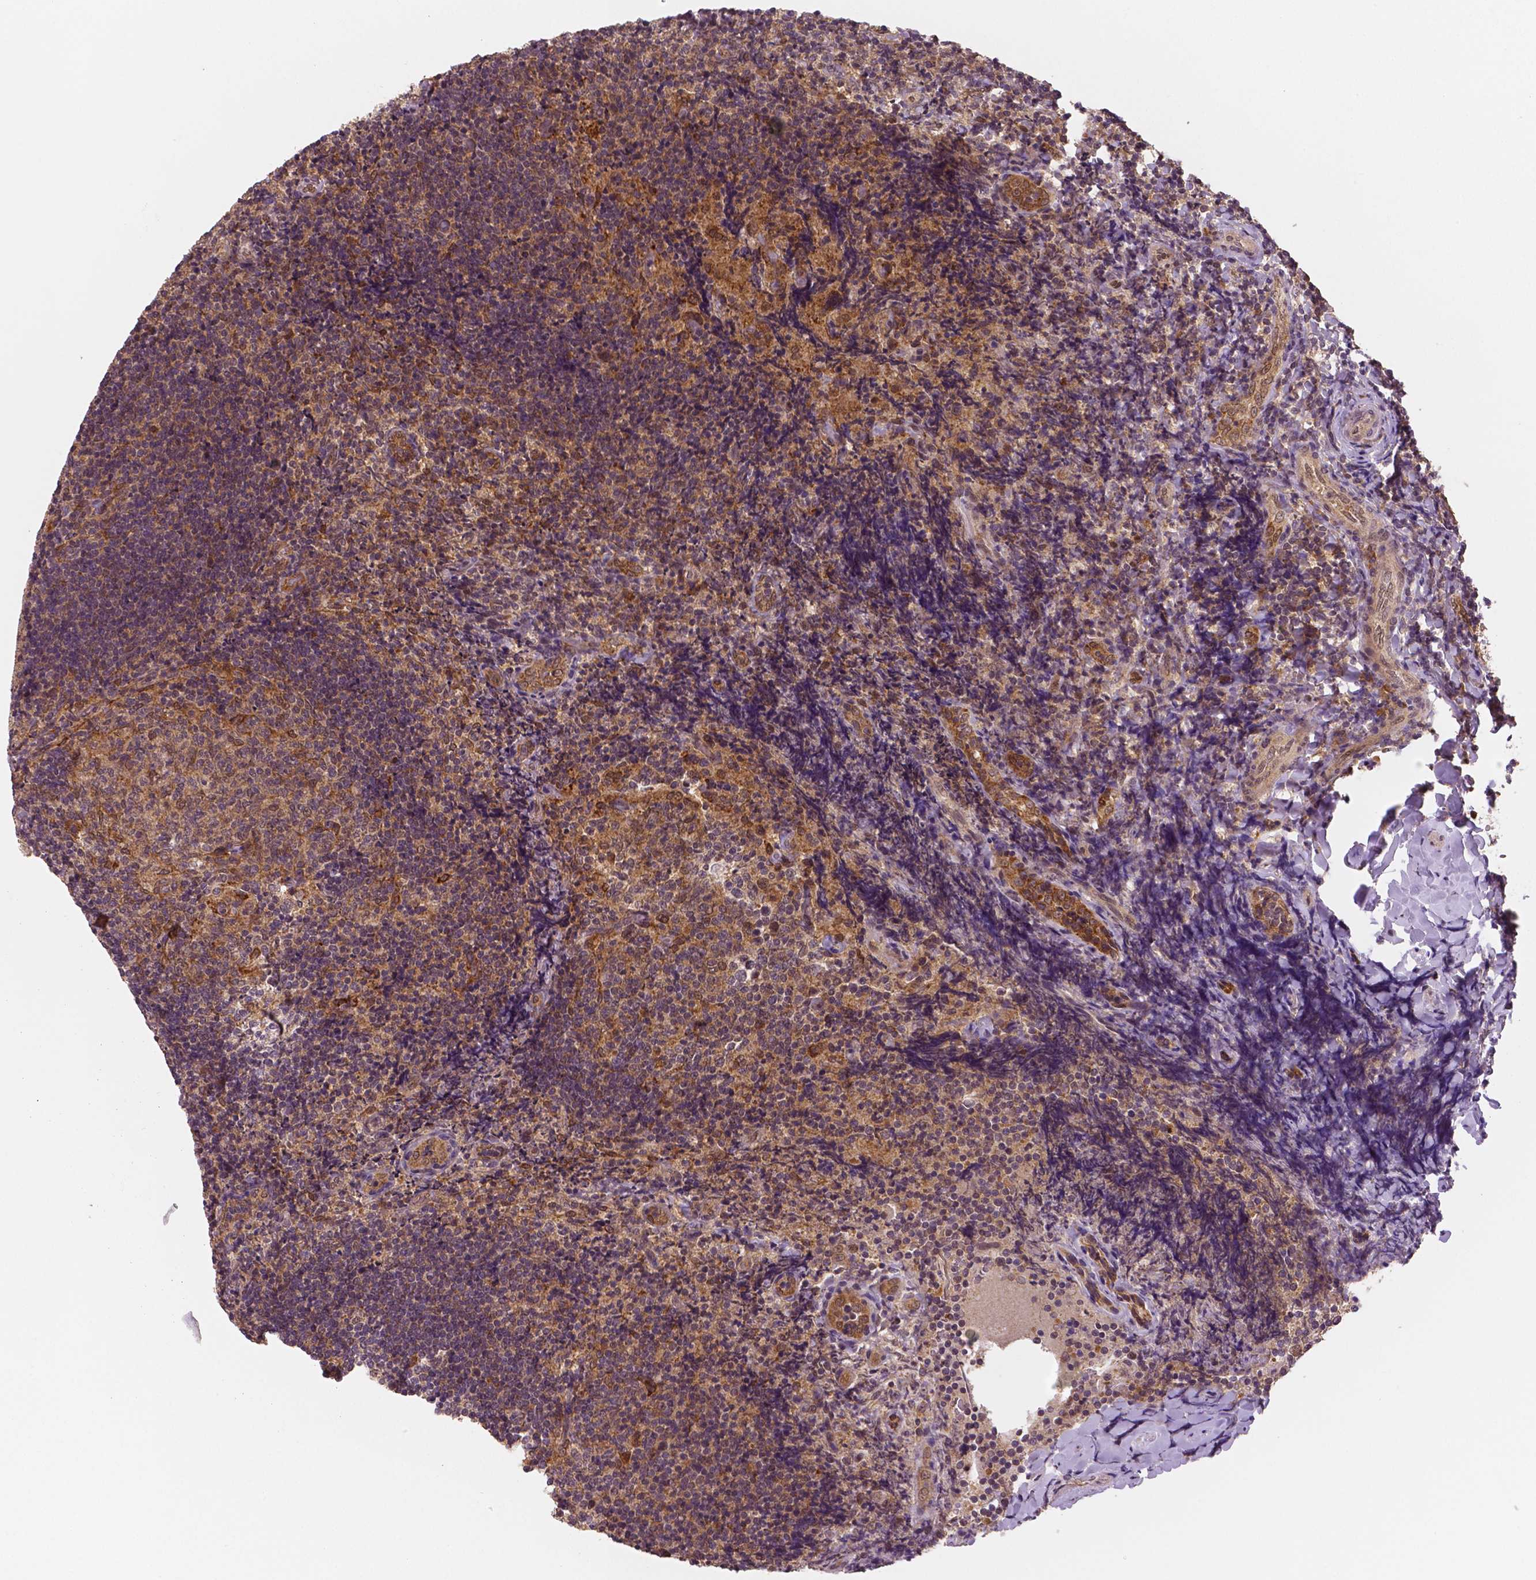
{"staining": {"intensity": "moderate", "quantity": ">75%", "location": "cytoplasmic/membranous"}, "tissue": "tonsil", "cell_type": "Germinal center cells", "image_type": "normal", "snomed": [{"axis": "morphology", "description": "Normal tissue, NOS"}, {"axis": "topography", "description": "Tonsil"}], "caption": "Unremarkable tonsil exhibits moderate cytoplasmic/membranous expression in about >75% of germinal center cells The protein of interest is shown in brown color, while the nuclei are stained blue..", "gene": "STAT3", "patient": {"sex": "female", "age": 10}}